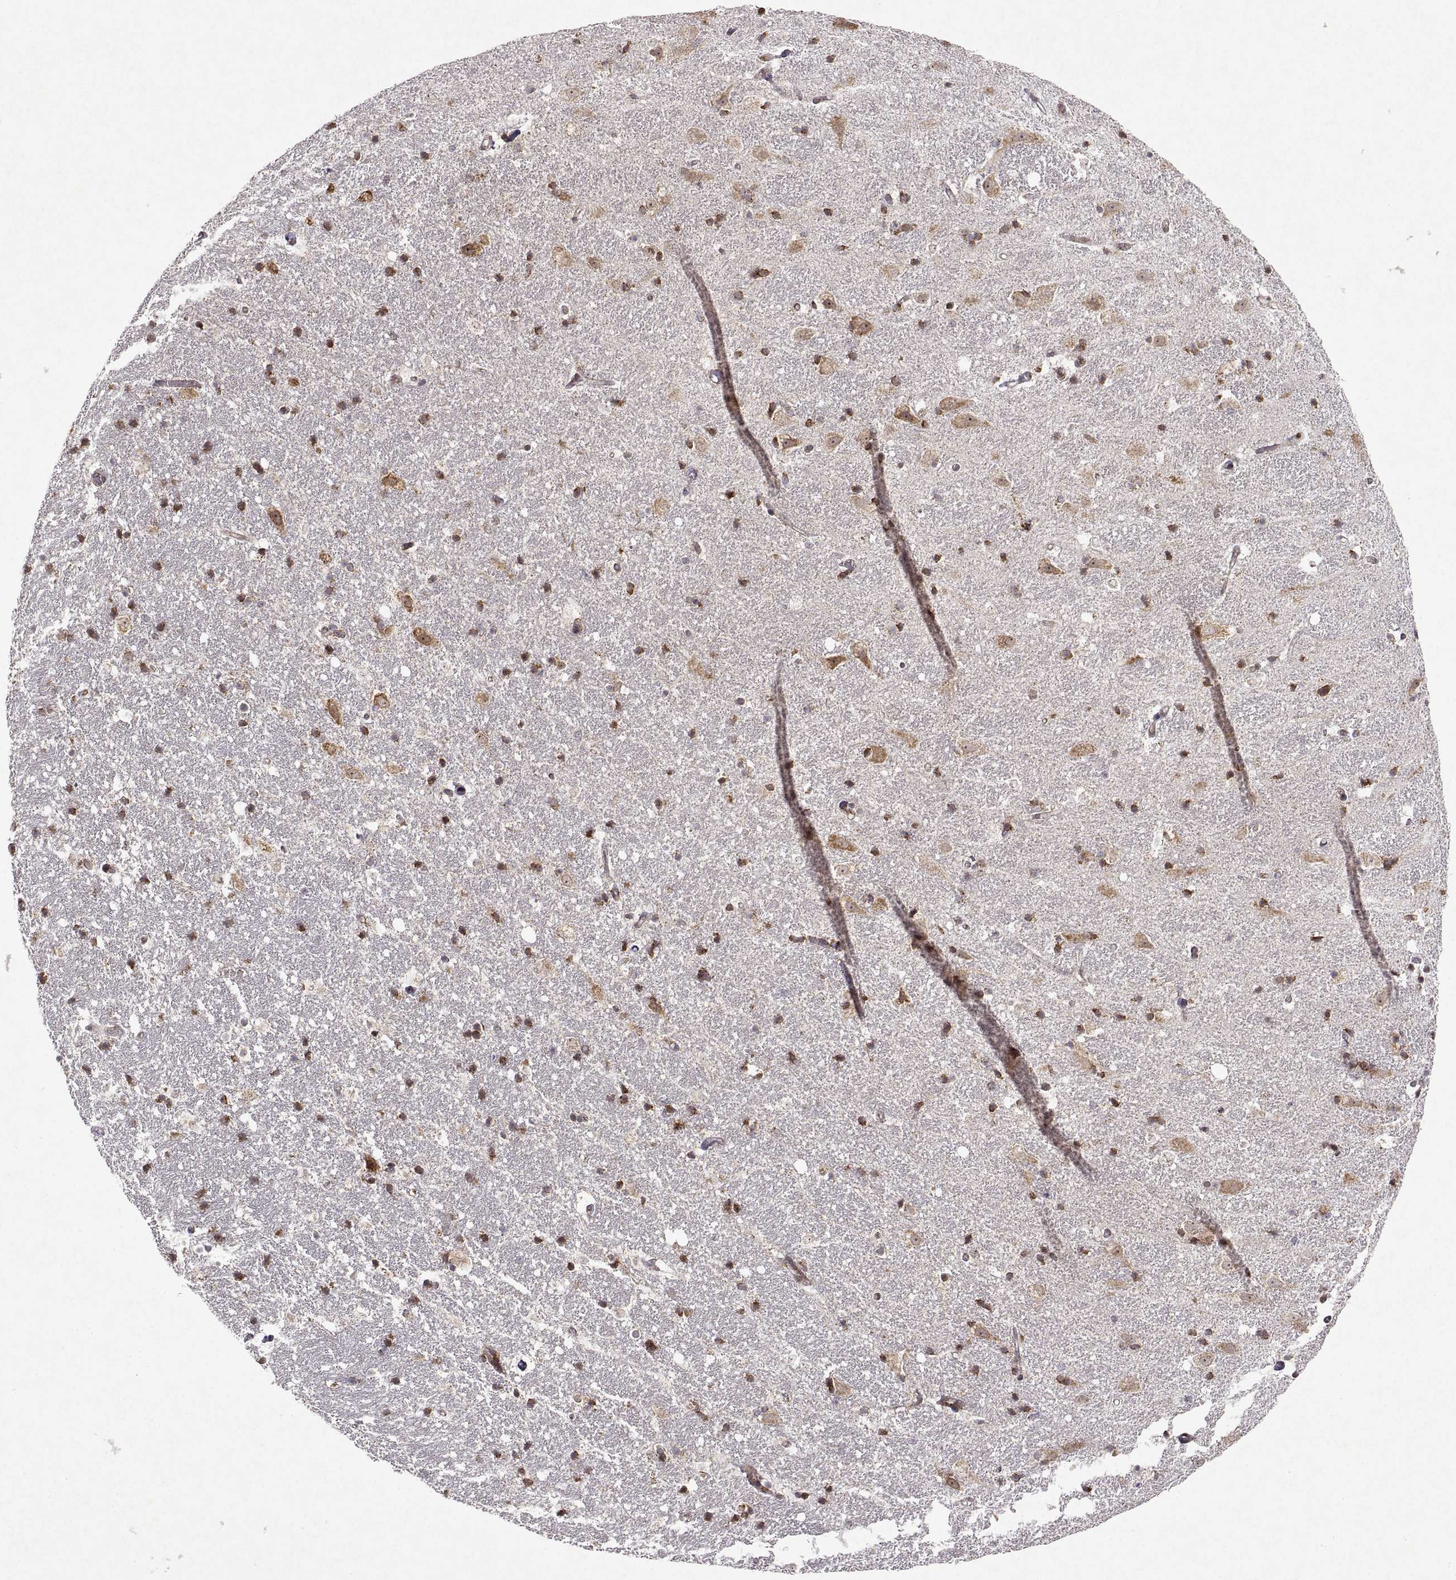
{"staining": {"intensity": "moderate", "quantity": "25%-75%", "location": "cytoplasmic/membranous"}, "tissue": "hippocampus", "cell_type": "Glial cells", "image_type": "normal", "snomed": [{"axis": "morphology", "description": "Normal tissue, NOS"}, {"axis": "topography", "description": "Hippocampus"}], "caption": "Immunohistochemistry (IHC) image of normal hippocampus: hippocampus stained using immunohistochemistry (IHC) demonstrates medium levels of moderate protein expression localized specifically in the cytoplasmic/membranous of glial cells, appearing as a cytoplasmic/membranous brown color.", "gene": "MANBAL", "patient": {"sex": "male", "age": 49}}